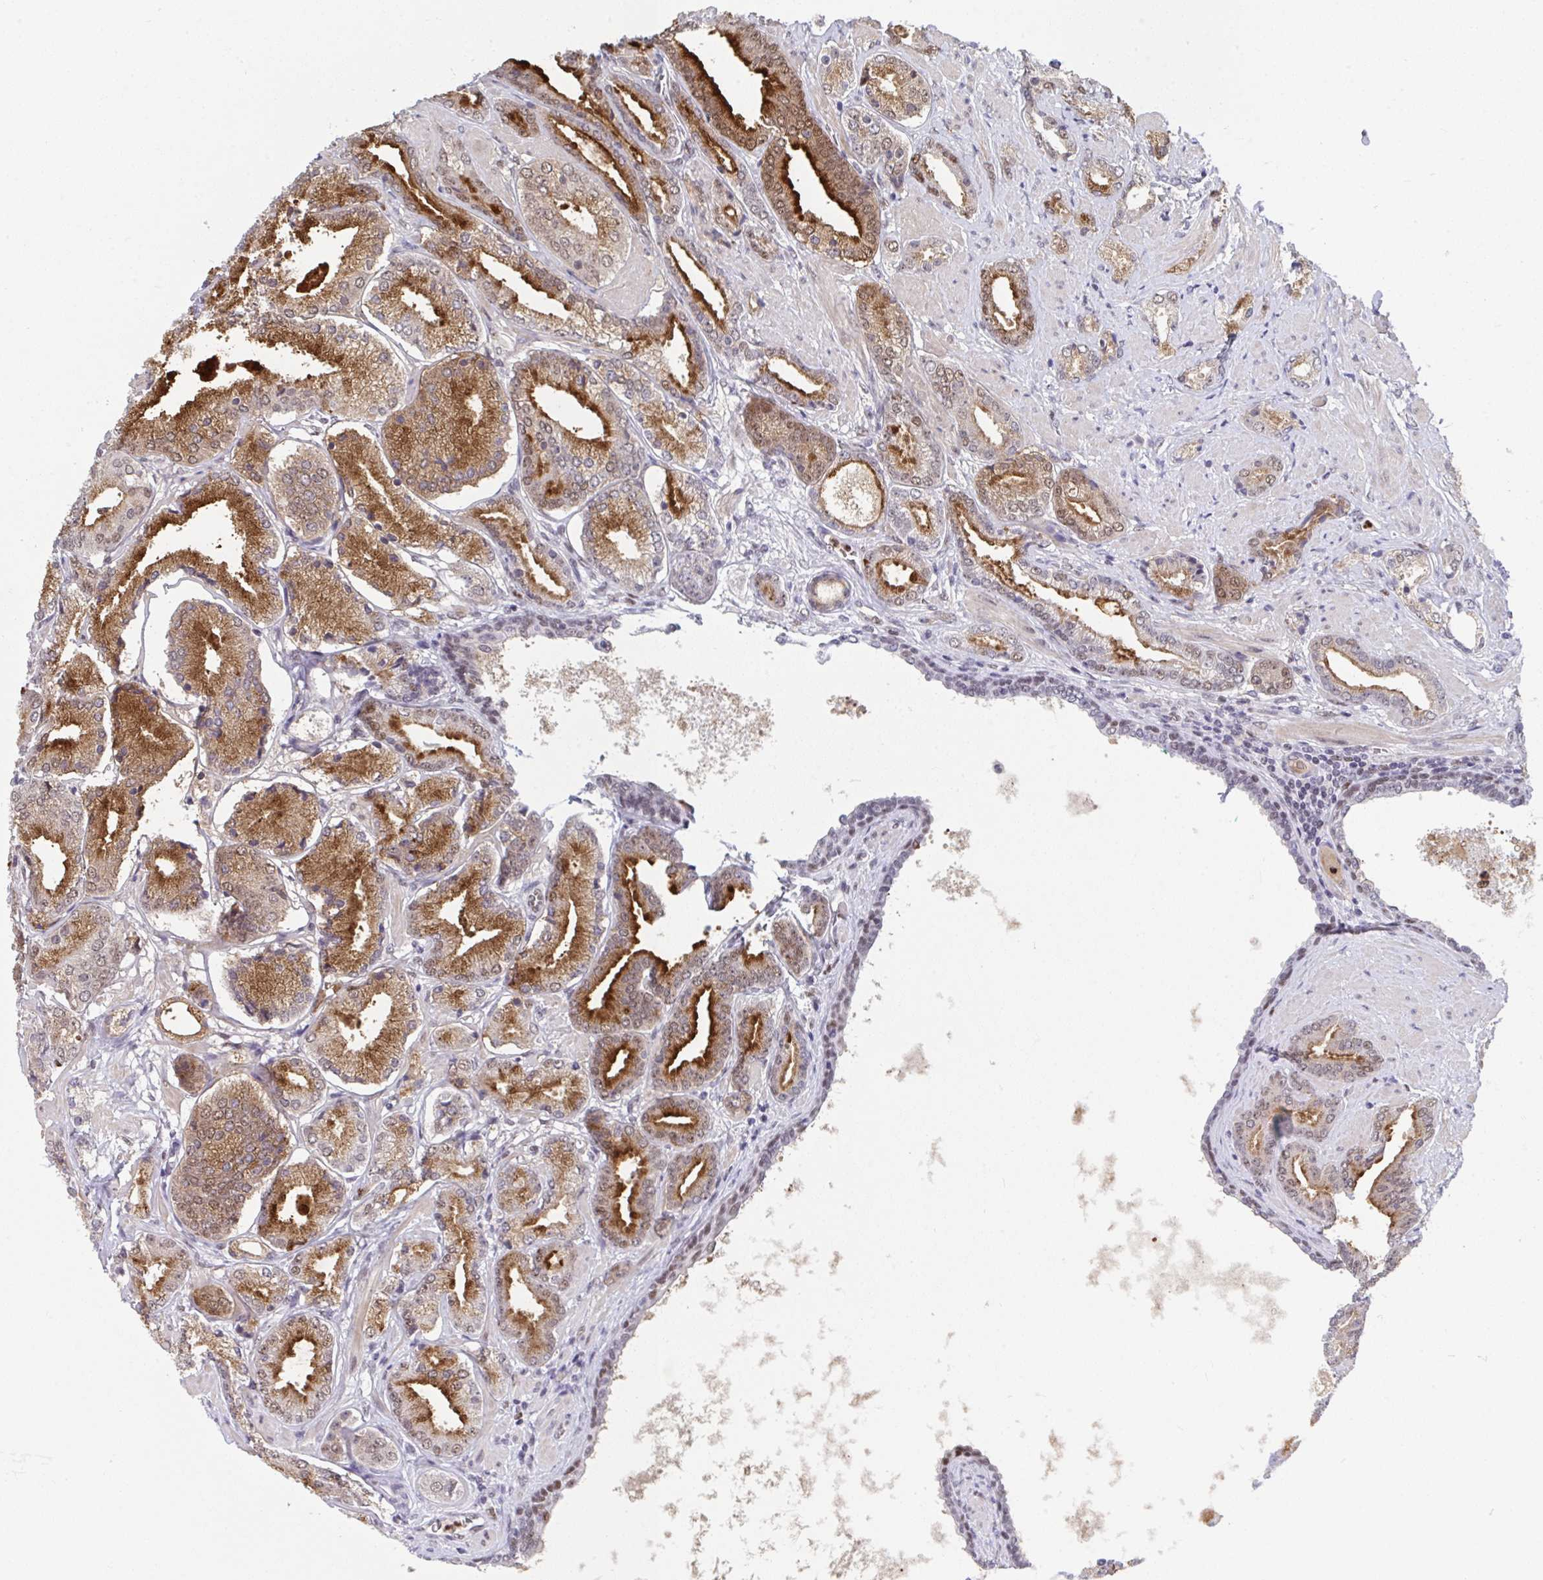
{"staining": {"intensity": "strong", "quantity": "25%-75%", "location": "cytoplasmic/membranous"}, "tissue": "prostate cancer", "cell_type": "Tumor cells", "image_type": "cancer", "snomed": [{"axis": "morphology", "description": "Adenocarcinoma, High grade"}, {"axis": "topography", "description": "Prostate"}], "caption": "A histopathology image of prostate adenocarcinoma (high-grade) stained for a protein shows strong cytoplasmic/membranous brown staining in tumor cells.", "gene": "JDP2", "patient": {"sex": "male", "age": 56}}